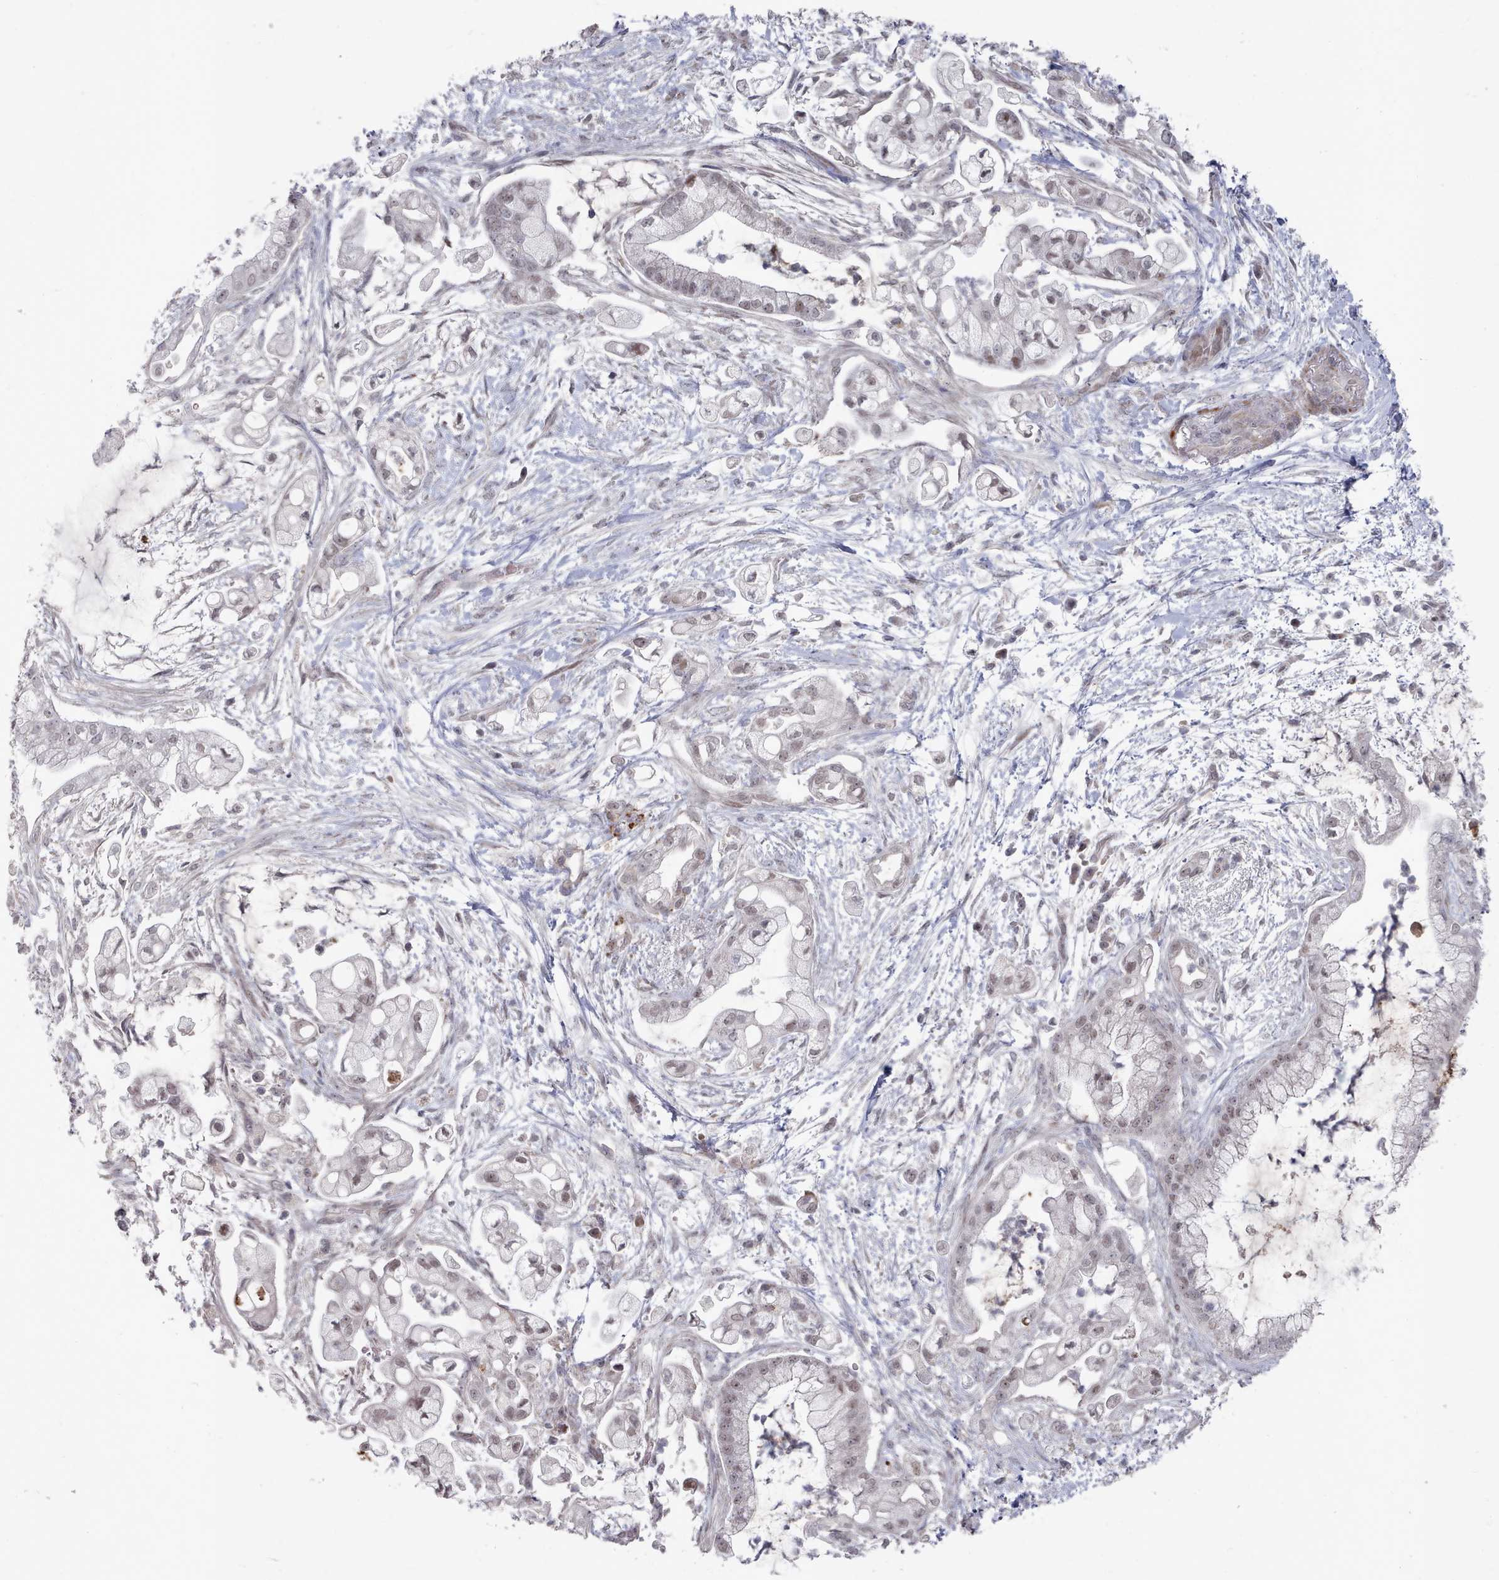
{"staining": {"intensity": "weak", "quantity": "<25%", "location": "nuclear"}, "tissue": "pancreatic cancer", "cell_type": "Tumor cells", "image_type": "cancer", "snomed": [{"axis": "morphology", "description": "Adenocarcinoma, NOS"}, {"axis": "topography", "description": "Pancreas"}], "caption": "This is a histopathology image of IHC staining of pancreatic adenocarcinoma, which shows no expression in tumor cells. (DAB (3,3'-diaminobenzidine) immunohistochemistry with hematoxylin counter stain).", "gene": "CPSF4", "patient": {"sex": "female", "age": 69}}